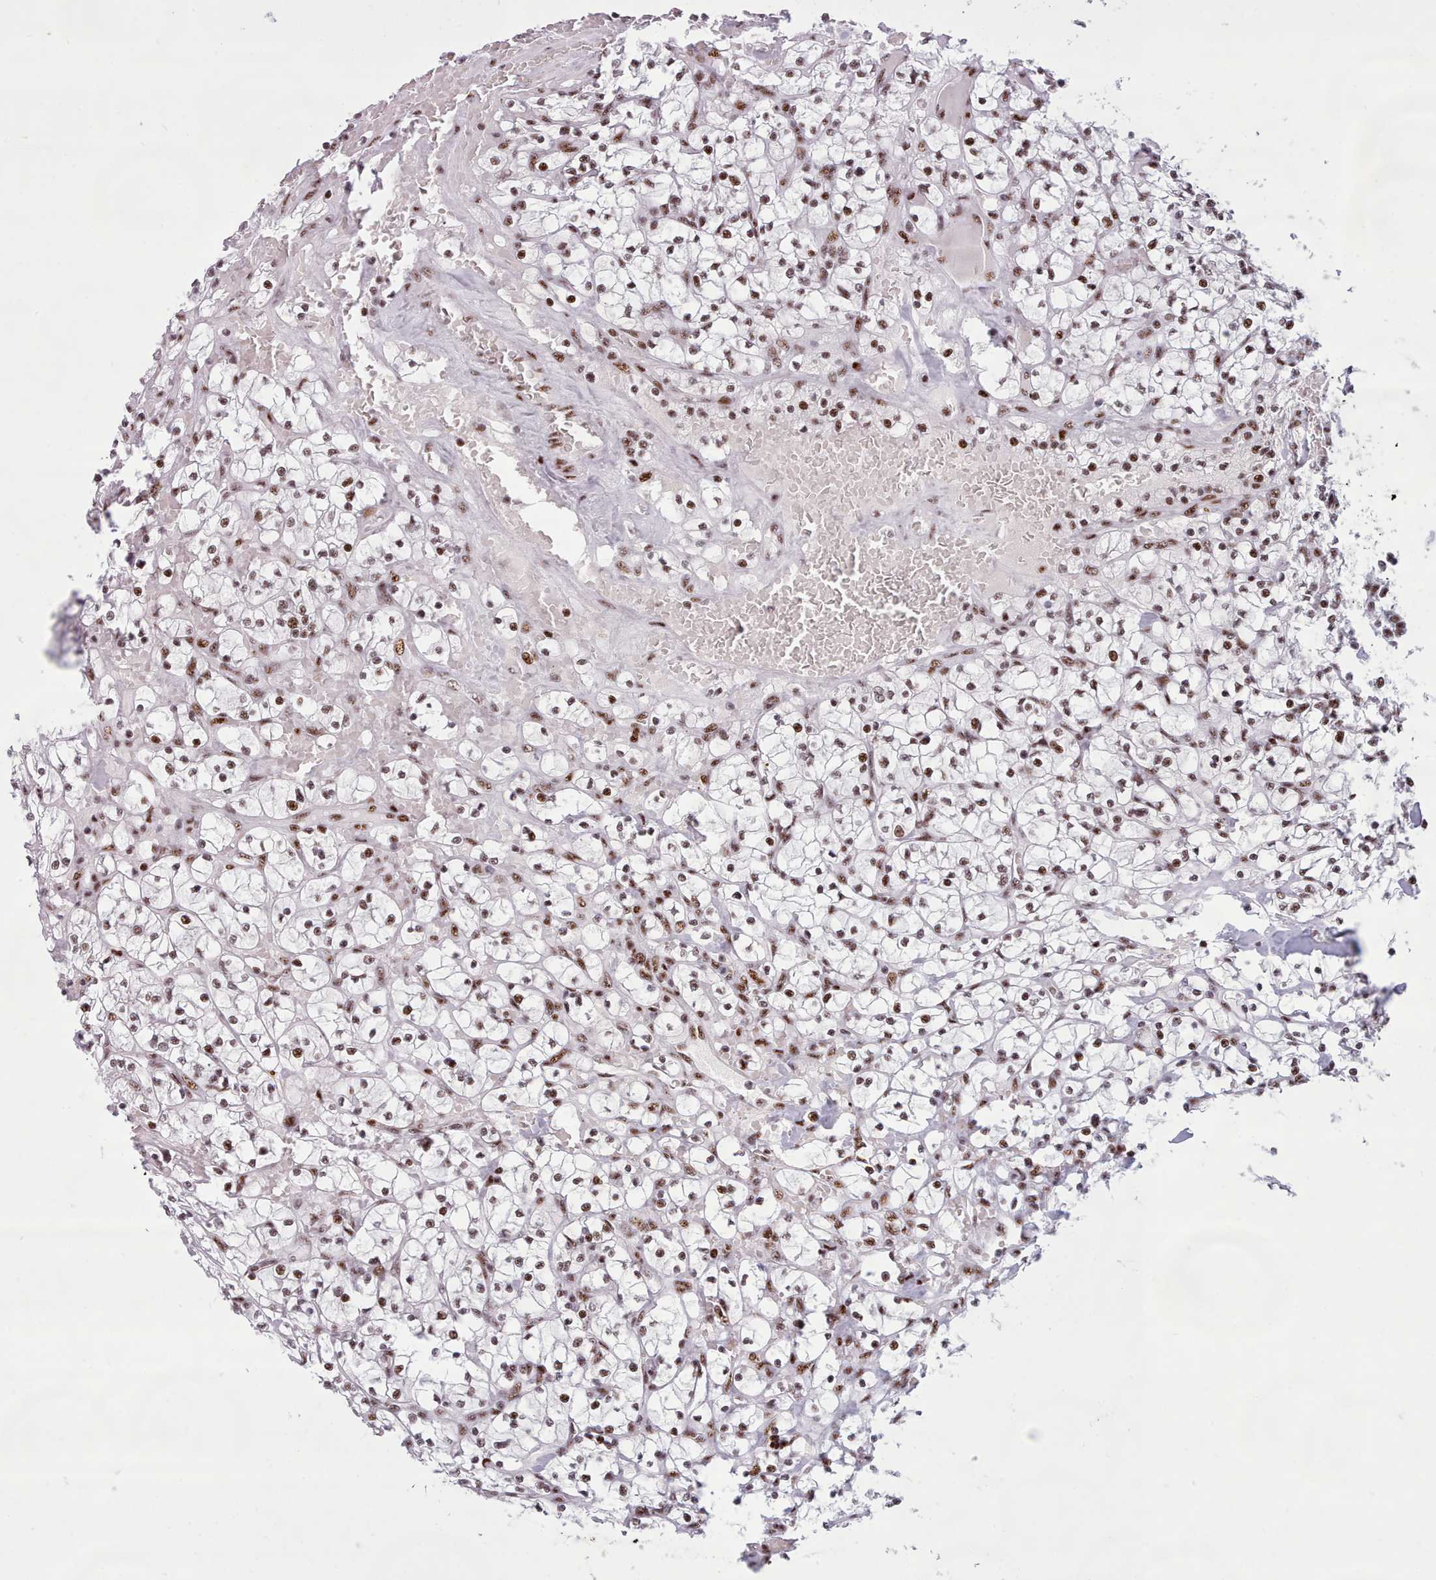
{"staining": {"intensity": "moderate", "quantity": ">75%", "location": "nuclear"}, "tissue": "renal cancer", "cell_type": "Tumor cells", "image_type": "cancer", "snomed": [{"axis": "morphology", "description": "Adenocarcinoma, NOS"}, {"axis": "topography", "description": "Kidney"}], "caption": "Immunohistochemical staining of adenocarcinoma (renal) demonstrates moderate nuclear protein staining in about >75% of tumor cells.", "gene": "TMEM35B", "patient": {"sex": "female", "age": 64}}